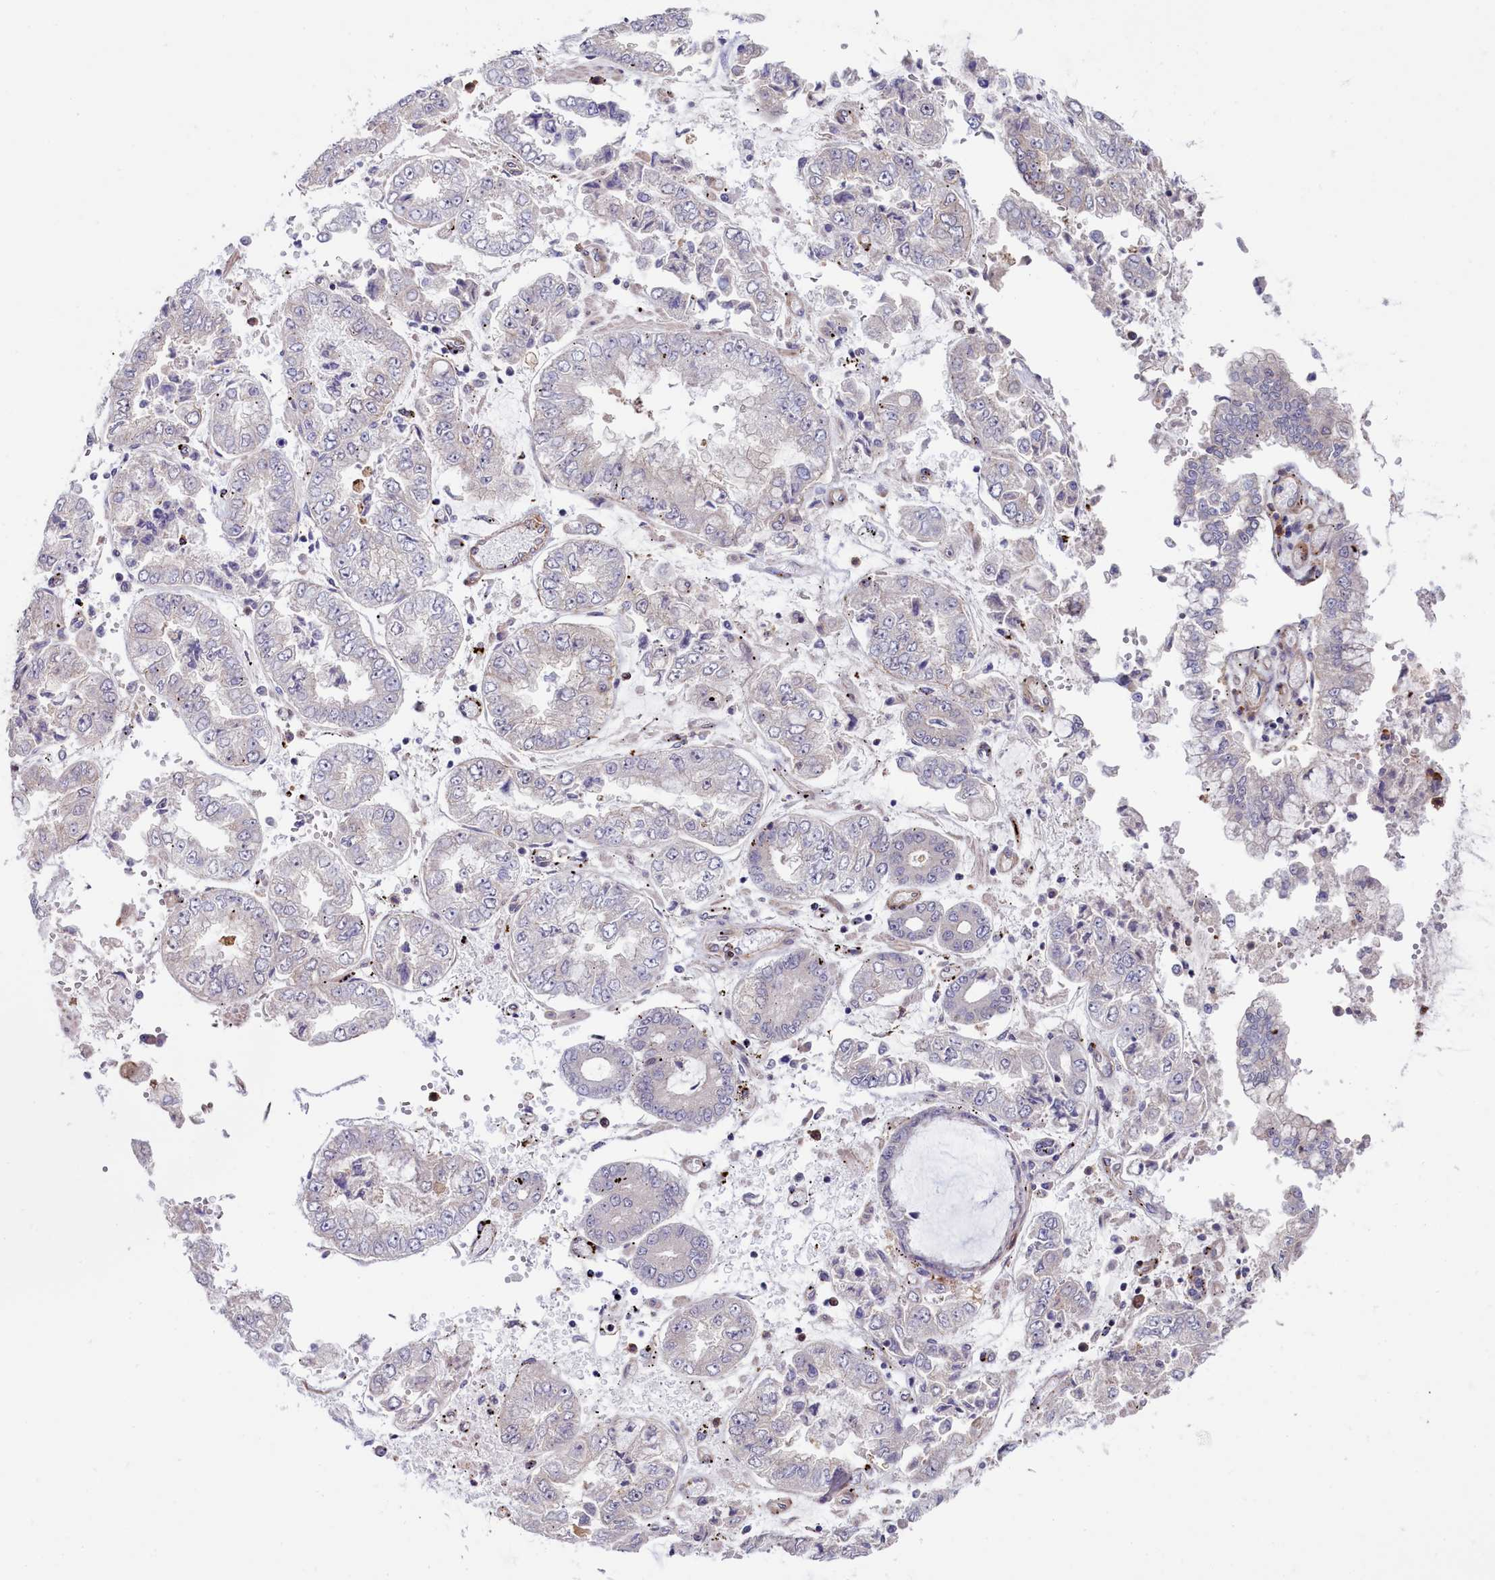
{"staining": {"intensity": "negative", "quantity": "none", "location": "none"}, "tissue": "stomach cancer", "cell_type": "Tumor cells", "image_type": "cancer", "snomed": [{"axis": "morphology", "description": "Adenocarcinoma, NOS"}, {"axis": "topography", "description": "Stomach"}], "caption": "Immunohistochemical staining of human stomach cancer demonstrates no significant staining in tumor cells.", "gene": "BCAR1", "patient": {"sex": "male", "age": 76}}